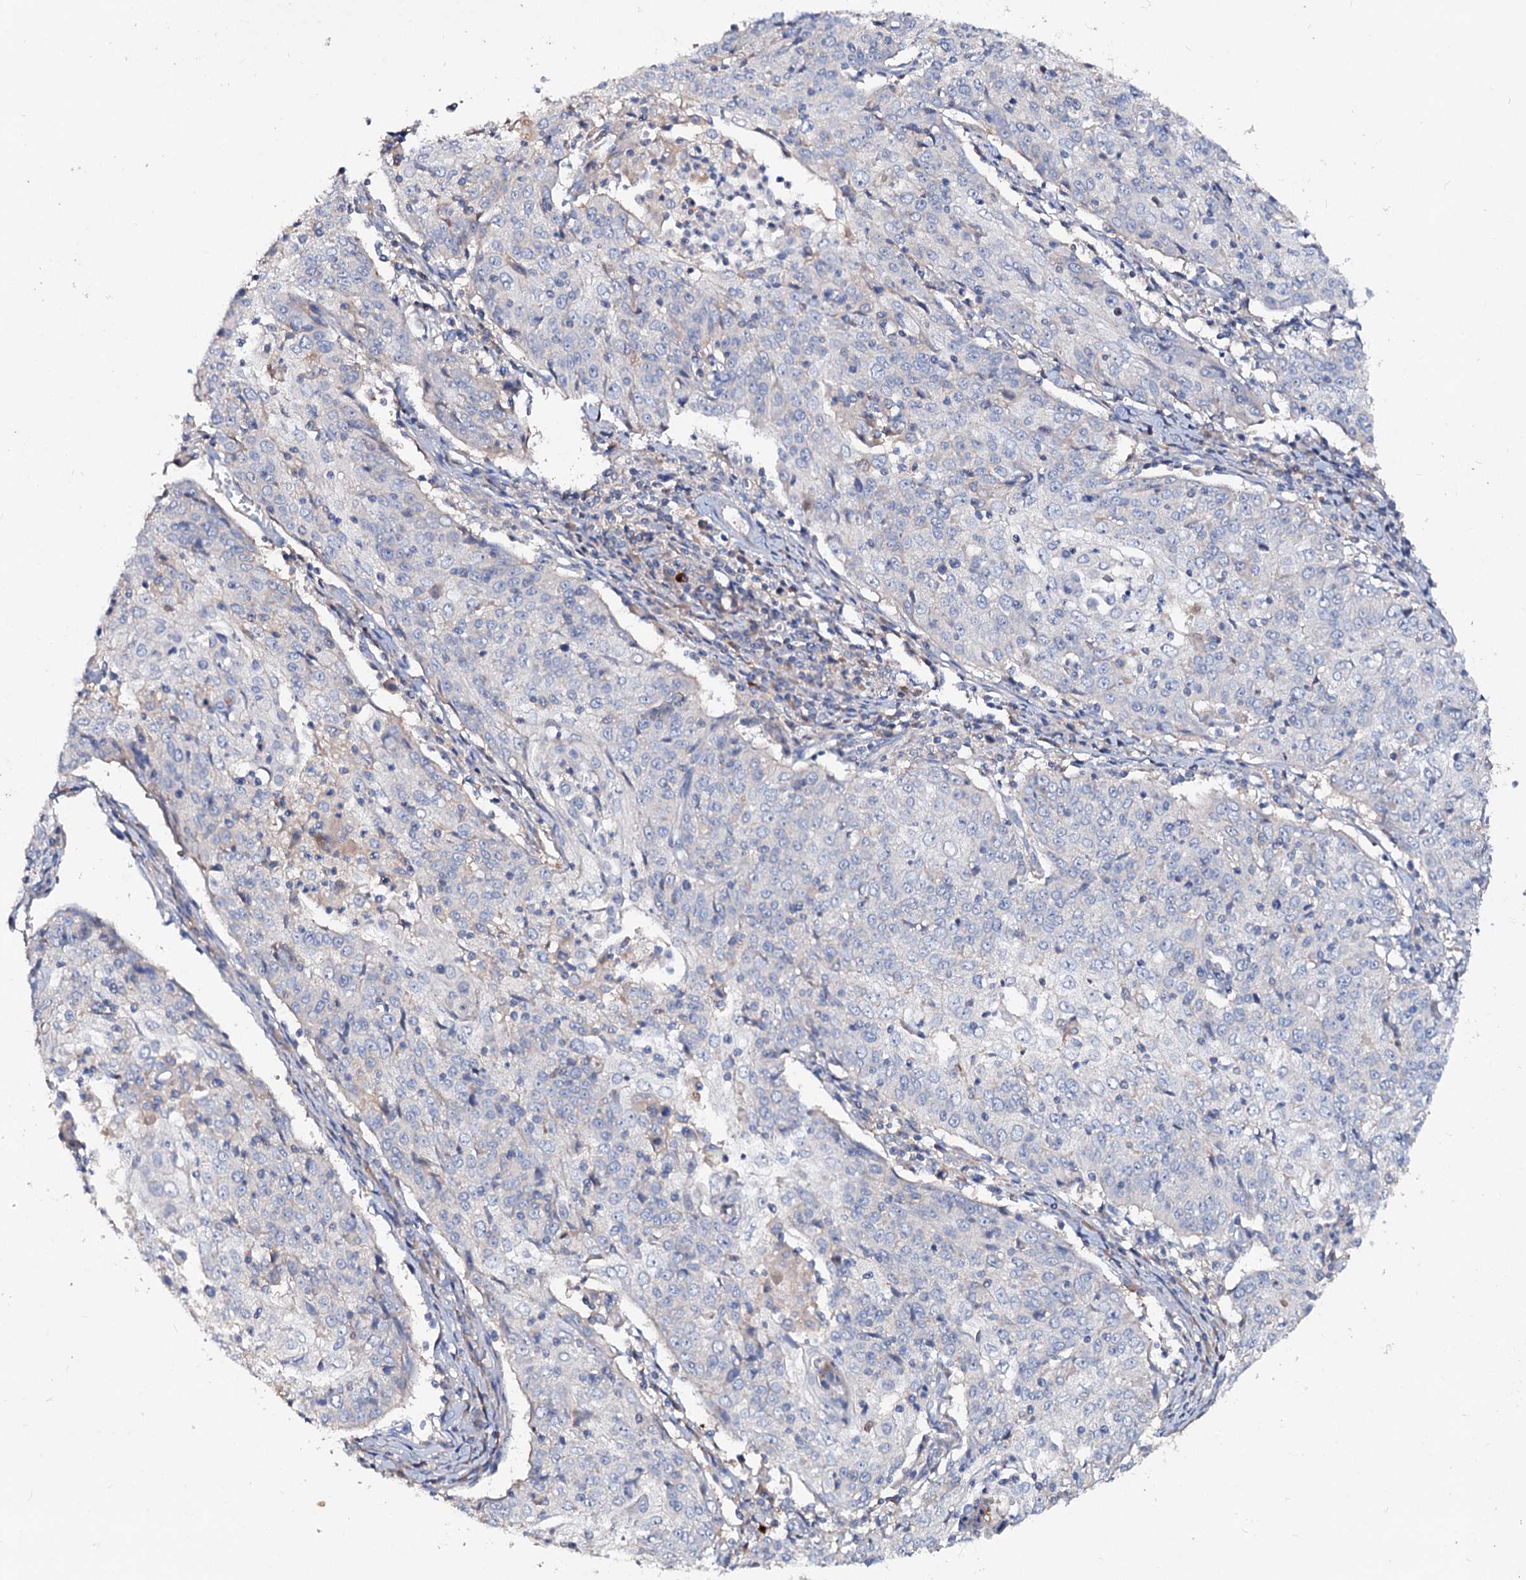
{"staining": {"intensity": "negative", "quantity": "none", "location": "none"}, "tissue": "cervical cancer", "cell_type": "Tumor cells", "image_type": "cancer", "snomed": [{"axis": "morphology", "description": "Squamous cell carcinoma, NOS"}, {"axis": "topography", "description": "Cervix"}], "caption": "This is an immunohistochemistry (IHC) image of human cervical squamous cell carcinoma. There is no expression in tumor cells.", "gene": "ACY3", "patient": {"sex": "female", "age": 48}}